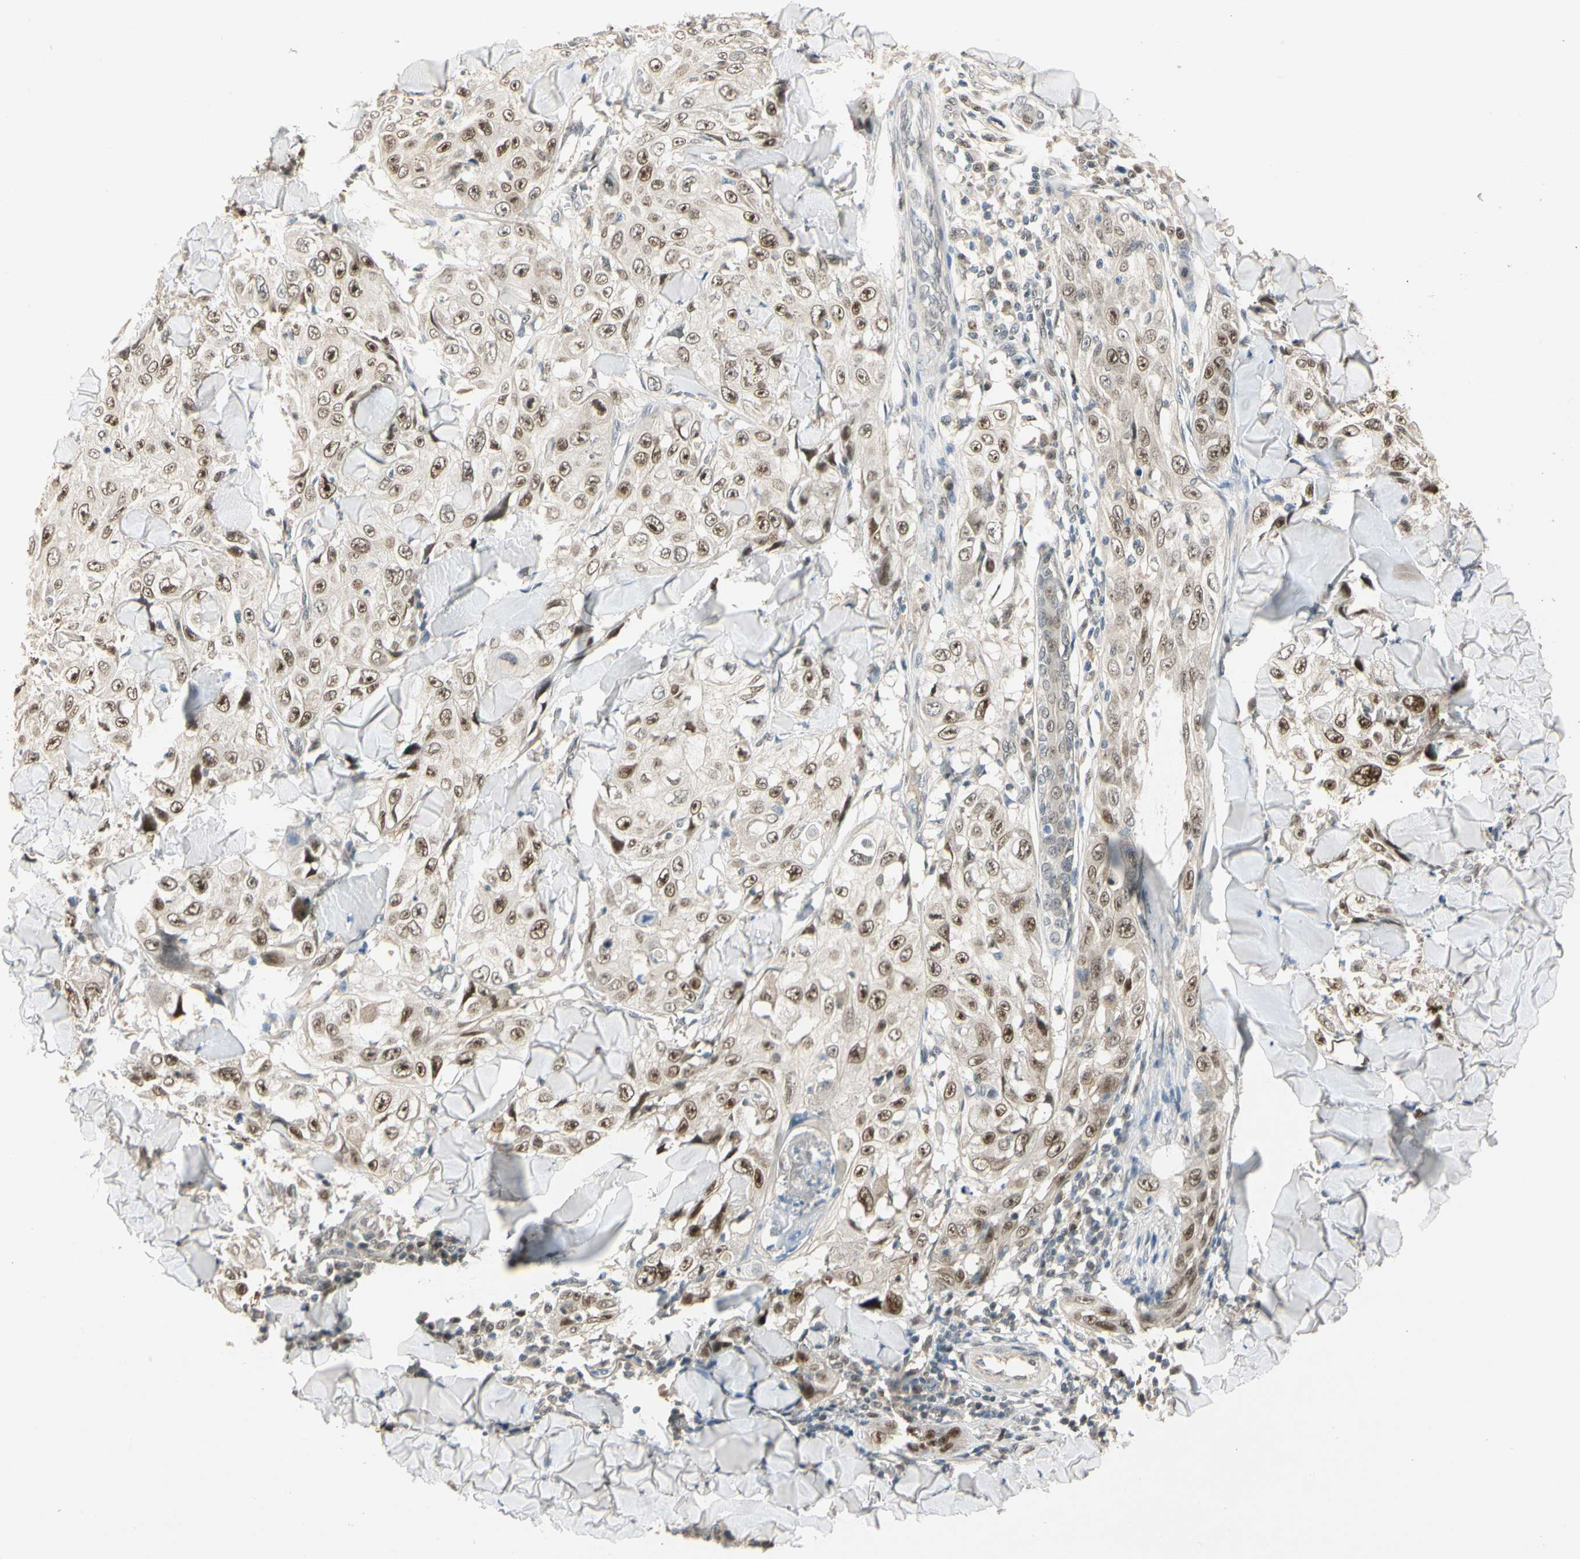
{"staining": {"intensity": "moderate", "quantity": ">75%", "location": "cytoplasmic/membranous,nuclear"}, "tissue": "skin cancer", "cell_type": "Tumor cells", "image_type": "cancer", "snomed": [{"axis": "morphology", "description": "Squamous cell carcinoma, NOS"}, {"axis": "topography", "description": "Skin"}], "caption": "Skin cancer stained for a protein reveals moderate cytoplasmic/membranous and nuclear positivity in tumor cells. The protein is stained brown, and the nuclei are stained in blue (DAB (3,3'-diaminobenzidine) IHC with brightfield microscopy, high magnification).", "gene": "RIOX2", "patient": {"sex": "male", "age": 86}}